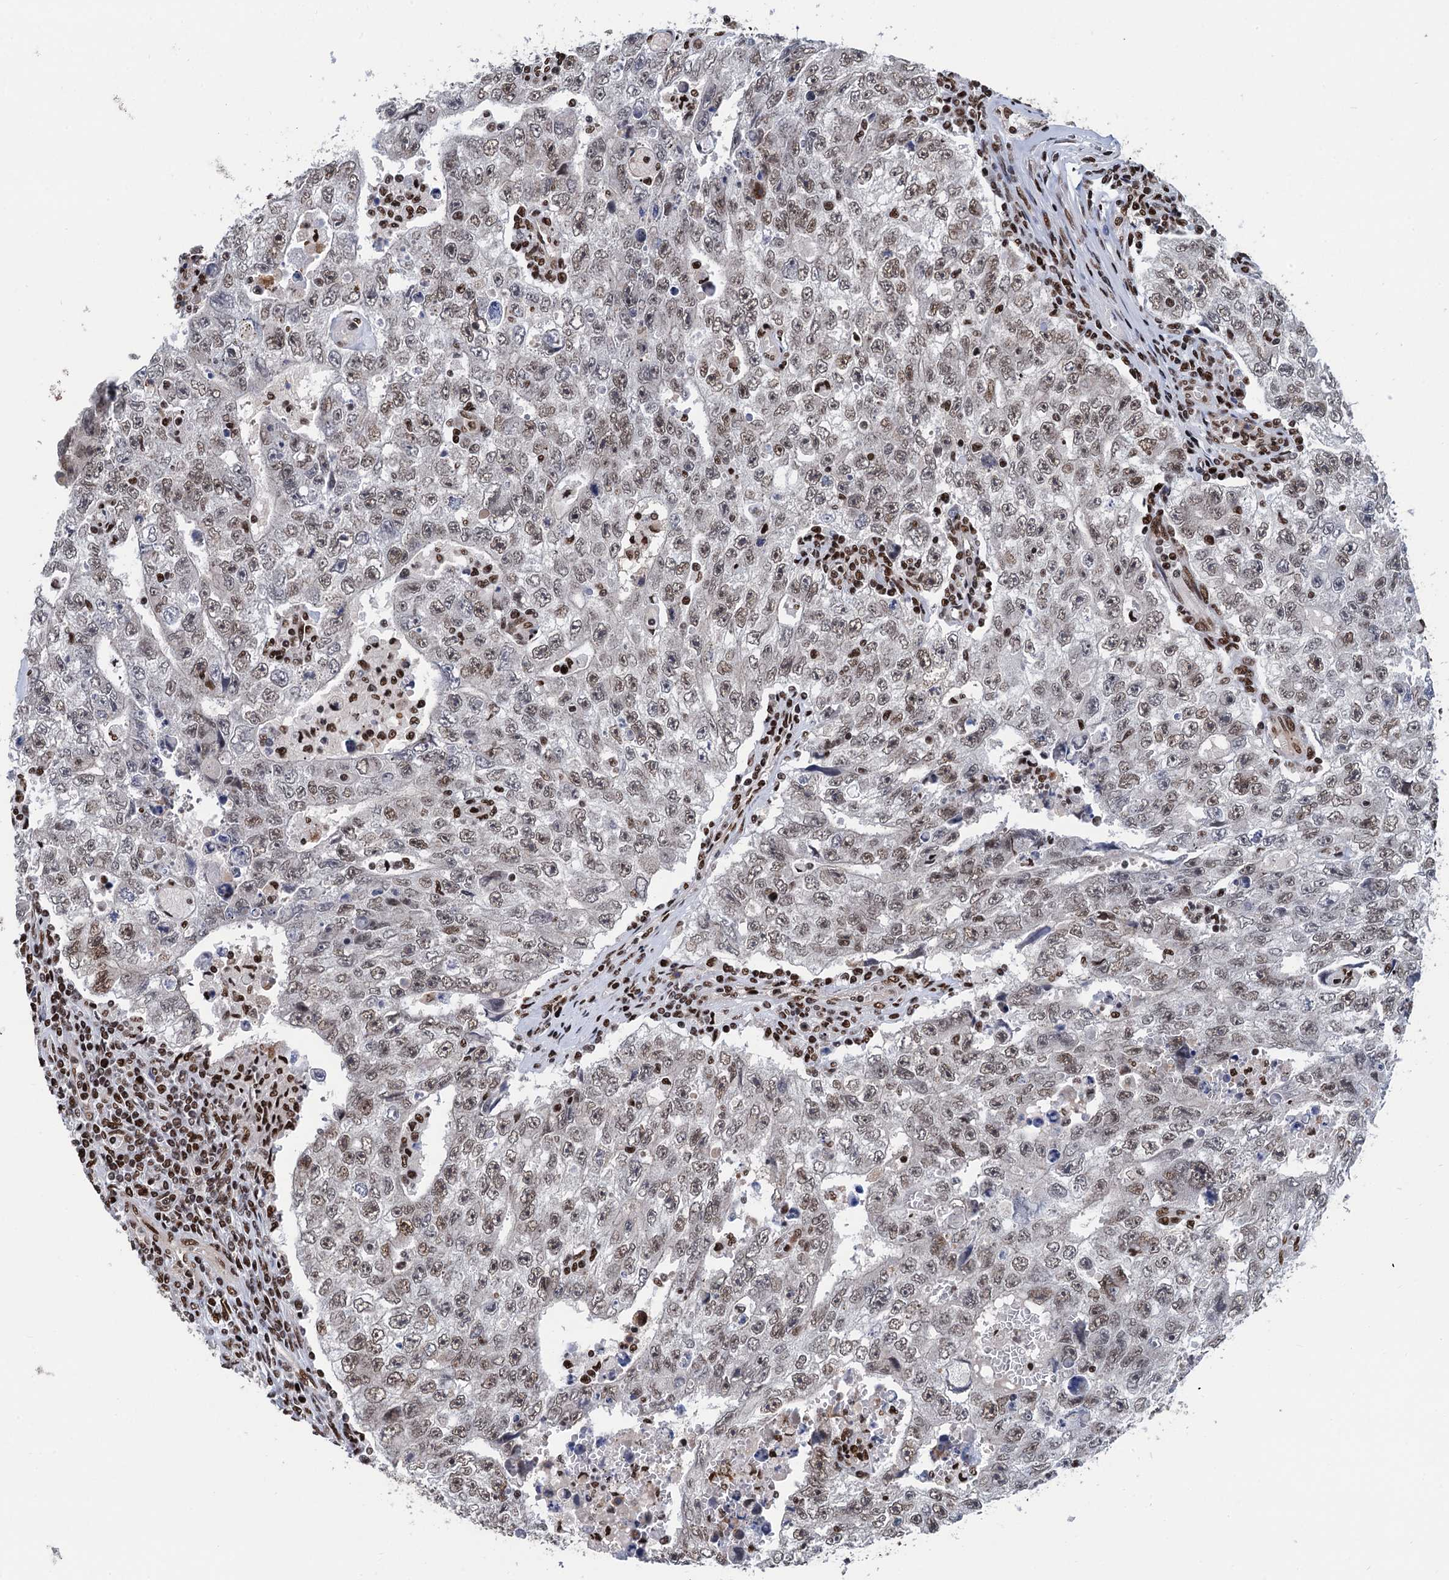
{"staining": {"intensity": "weak", "quantity": "25%-75%", "location": "nuclear"}, "tissue": "testis cancer", "cell_type": "Tumor cells", "image_type": "cancer", "snomed": [{"axis": "morphology", "description": "Carcinoma, Embryonal, NOS"}, {"axis": "topography", "description": "Testis"}], "caption": "Immunohistochemistry (IHC) (DAB (3,3'-diaminobenzidine)) staining of human embryonal carcinoma (testis) demonstrates weak nuclear protein expression in about 25%-75% of tumor cells.", "gene": "PPP4R1", "patient": {"sex": "male", "age": 17}}